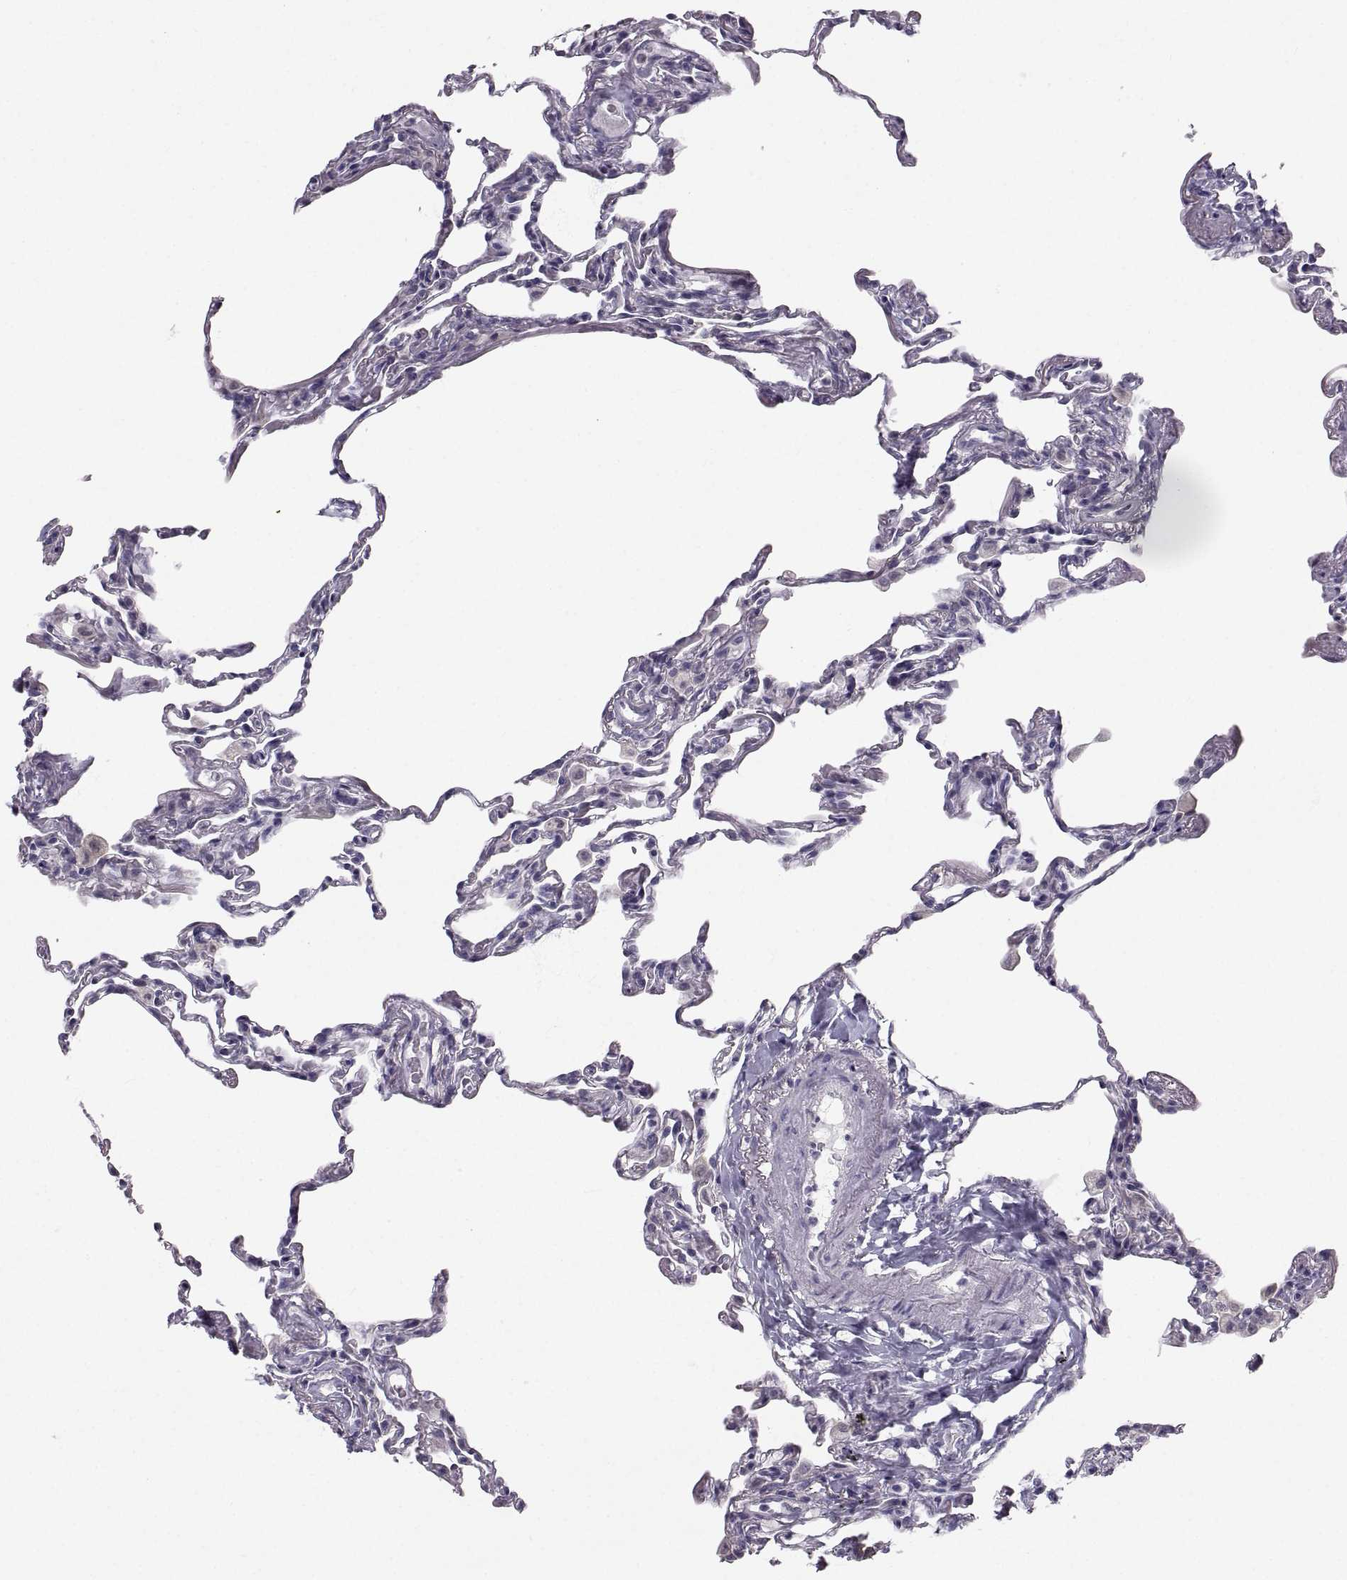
{"staining": {"intensity": "negative", "quantity": "none", "location": "none"}, "tissue": "lung", "cell_type": "Alveolar cells", "image_type": "normal", "snomed": [{"axis": "morphology", "description": "Normal tissue, NOS"}, {"axis": "topography", "description": "Lung"}], "caption": "This is a histopathology image of immunohistochemistry staining of unremarkable lung, which shows no expression in alveolar cells. (DAB immunohistochemistry, high magnification).", "gene": "ZNF185", "patient": {"sex": "female", "age": 57}}